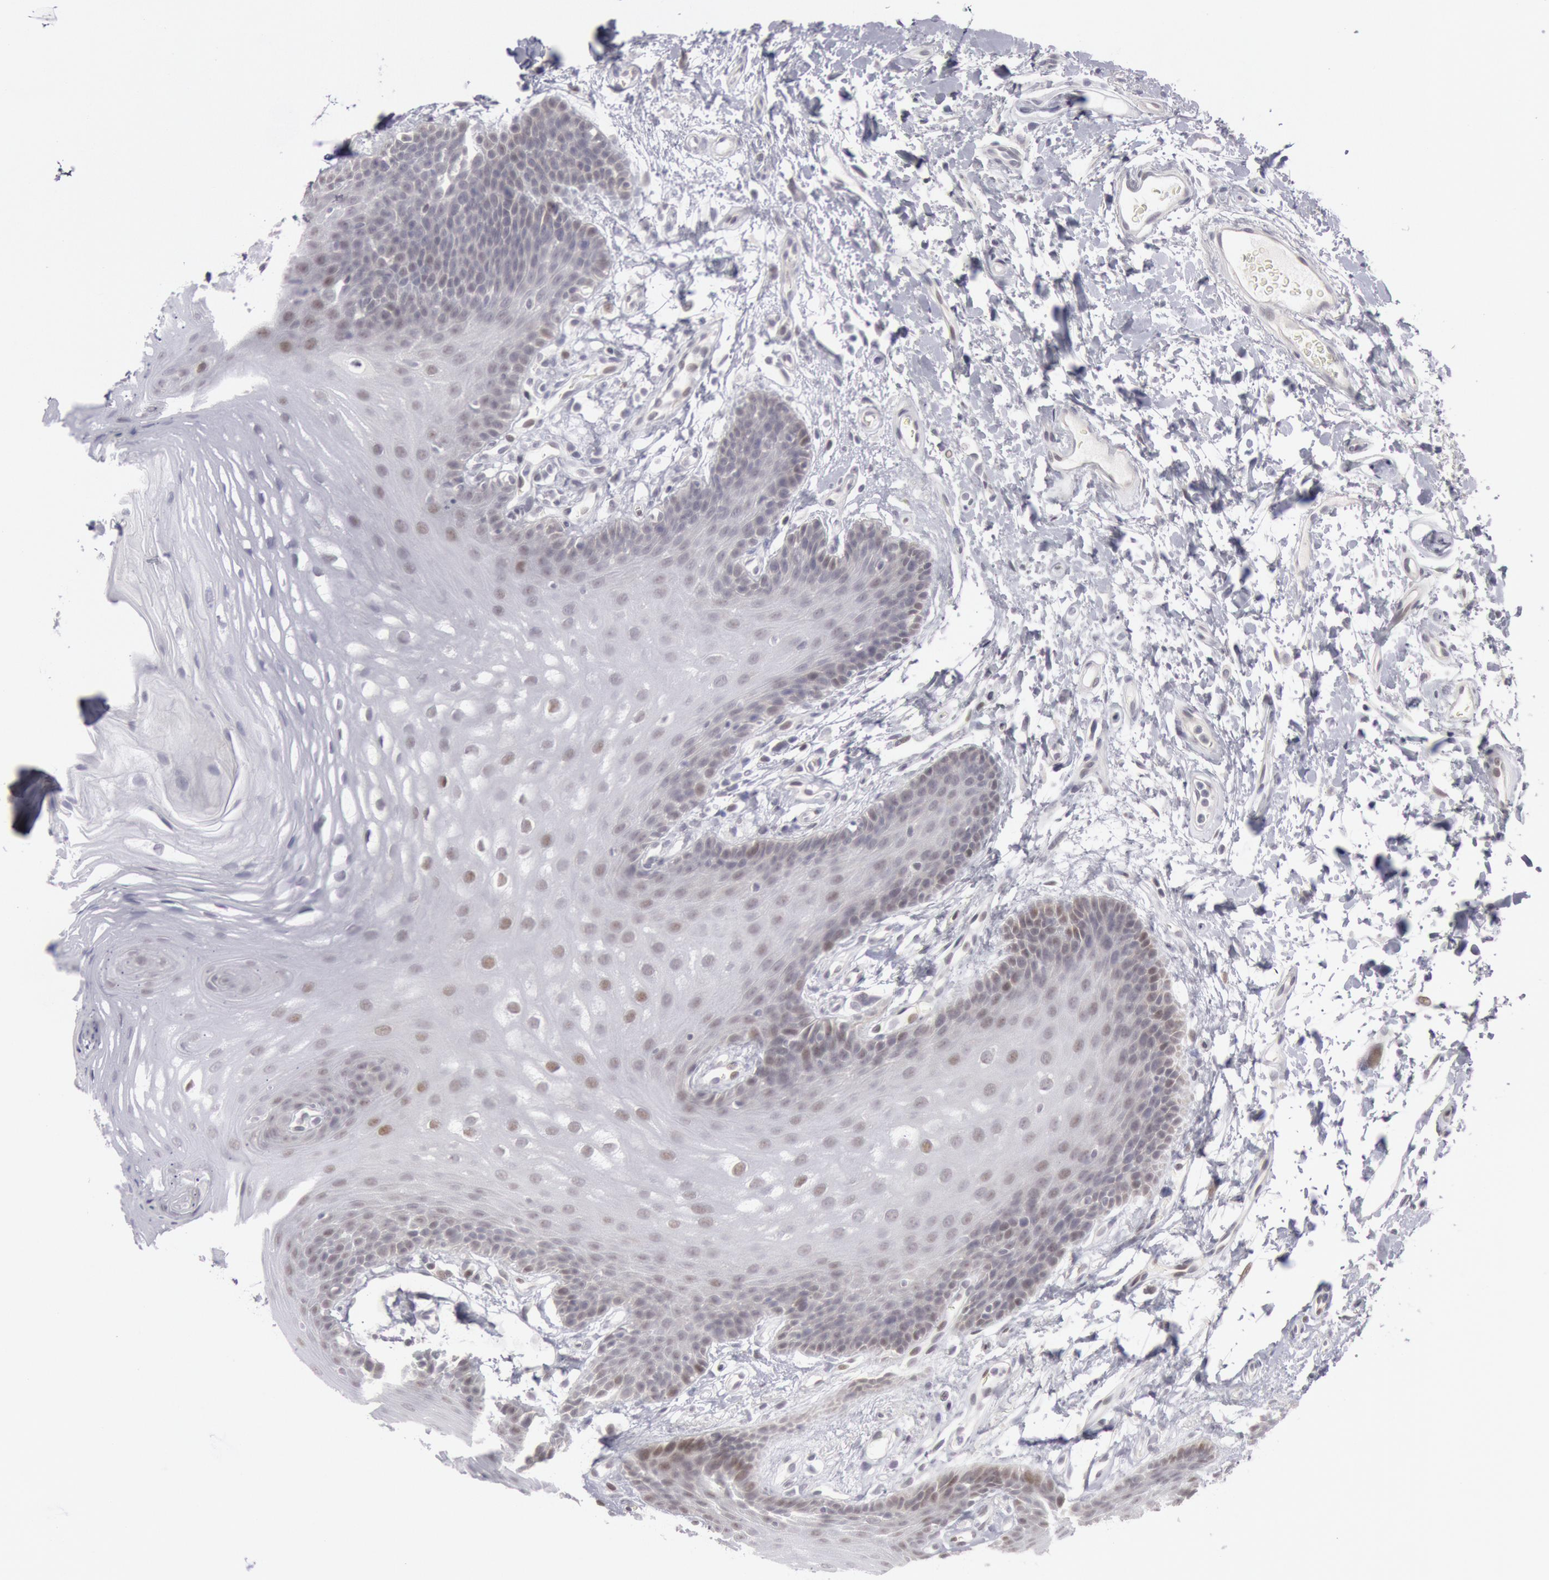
{"staining": {"intensity": "weak", "quantity": "25%-75%", "location": "cytoplasmic/membranous"}, "tissue": "oral mucosa", "cell_type": "Squamous epithelial cells", "image_type": "normal", "snomed": [{"axis": "morphology", "description": "Normal tissue, NOS"}, {"axis": "topography", "description": "Oral tissue"}], "caption": "Immunohistochemical staining of benign oral mucosa reveals 25%-75% levels of weak cytoplasmic/membranous protein expression in approximately 25%-75% of squamous epithelial cells.", "gene": "JOSD1", "patient": {"sex": "male", "age": 62}}